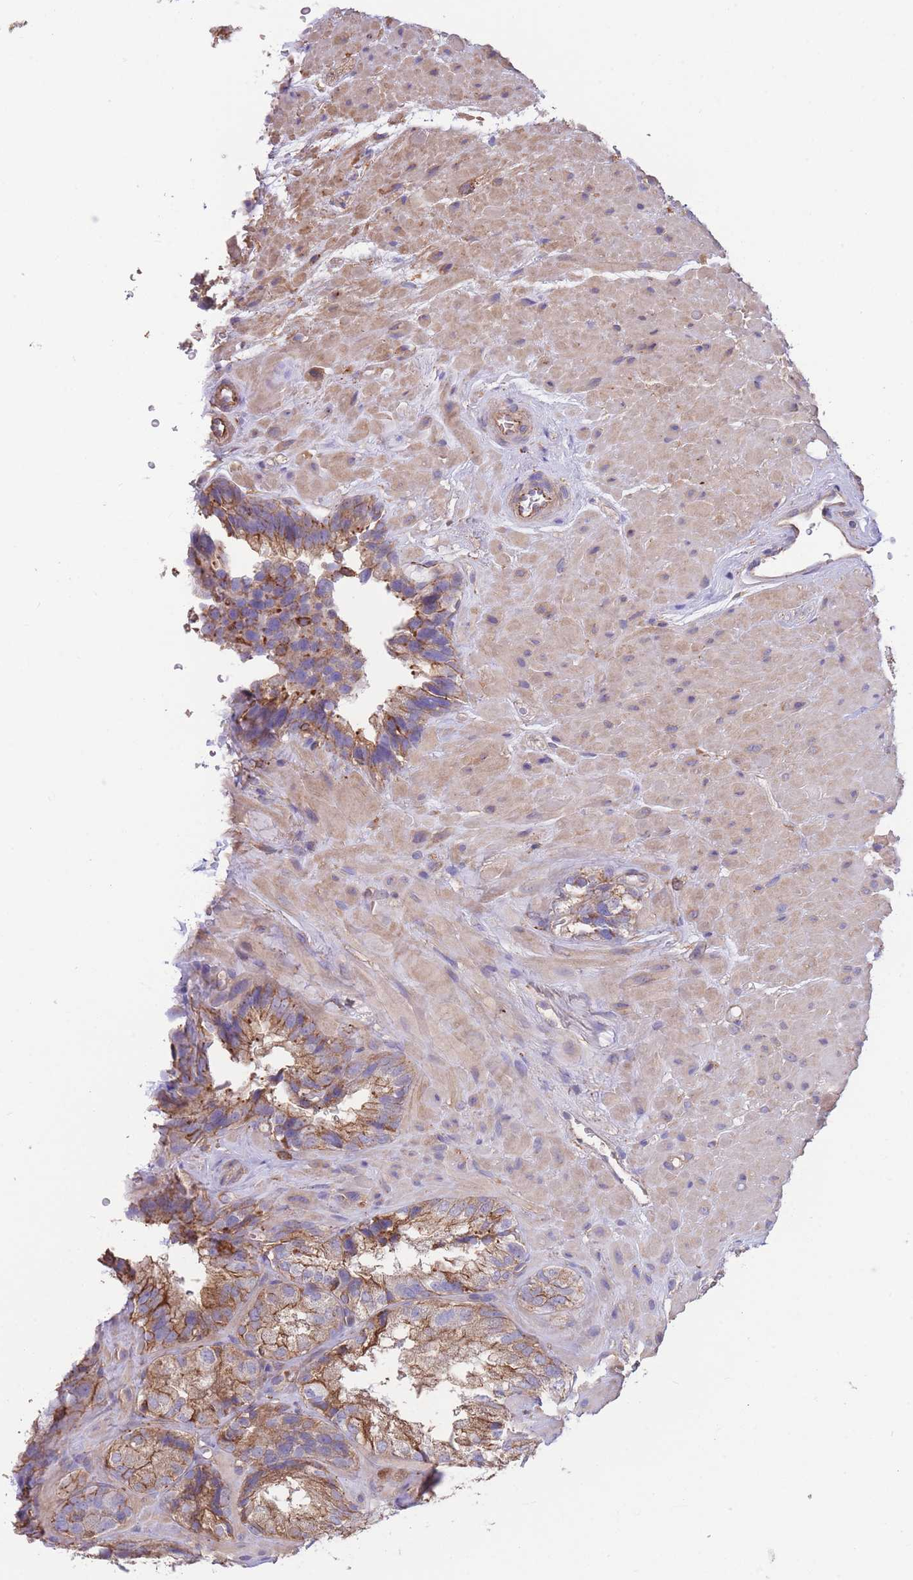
{"staining": {"intensity": "moderate", "quantity": ">75%", "location": "cytoplasmic/membranous"}, "tissue": "seminal vesicle", "cell_type": "Glandular cells", "image_type": "normal", "snomed": [{"axis": "morphology", "description": "Normal tissue, NOS"}, {"axis": "topography", "description": "Seminal veicle"}], "caption": "Immunohistochemistry of normal human seminal vesicle reveals medium levels of moderate cytoplasmic/membranous expression in about >75% of glandular cells.", "gene": "LRRN4CL", "patient": {"sex": "male", "age": 58}}